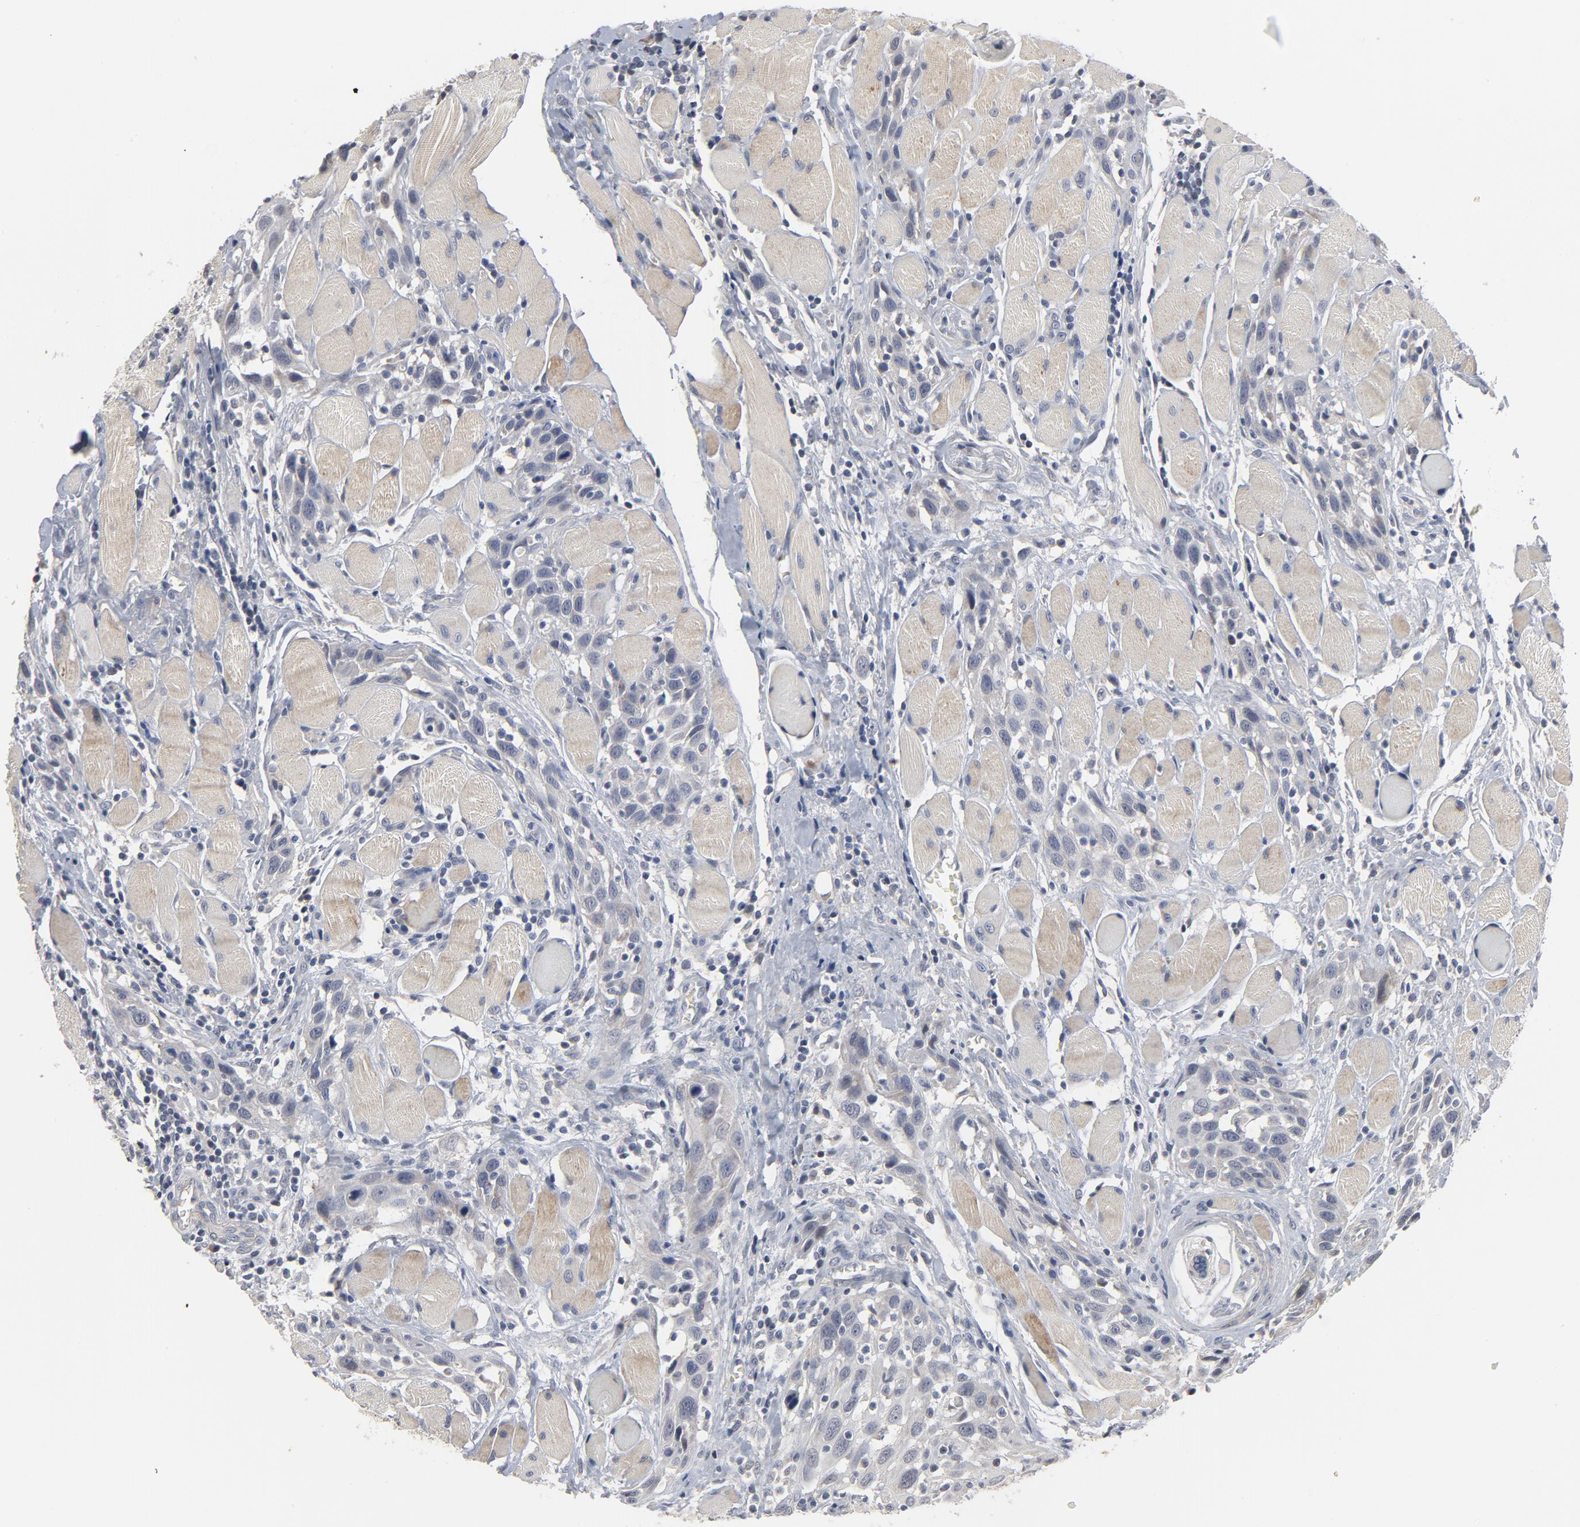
{"staining": {"intensity": "negative", "quantity": "none", "location": "none"}, "tissue": "head and neck cancer", "cell_type": "Tumor cells", "image_type": "cancer", "snomed": [{"axis": "morphology", "description": "Squamous cell carcinoma, NOS"}, {"axis": "topography", "description": "Oral tissue"}, {"axis": "topography", "description": "Head-Neck"}], "caption": "DAB (3,3'-diaminobenzidine) immunohistochemical staining of human head and neck squamous cell carcinoma displays no significant positivity in tumor cells.", "gene": "PPP1R1B", "patient": {"sex": "female", "age": 50}}